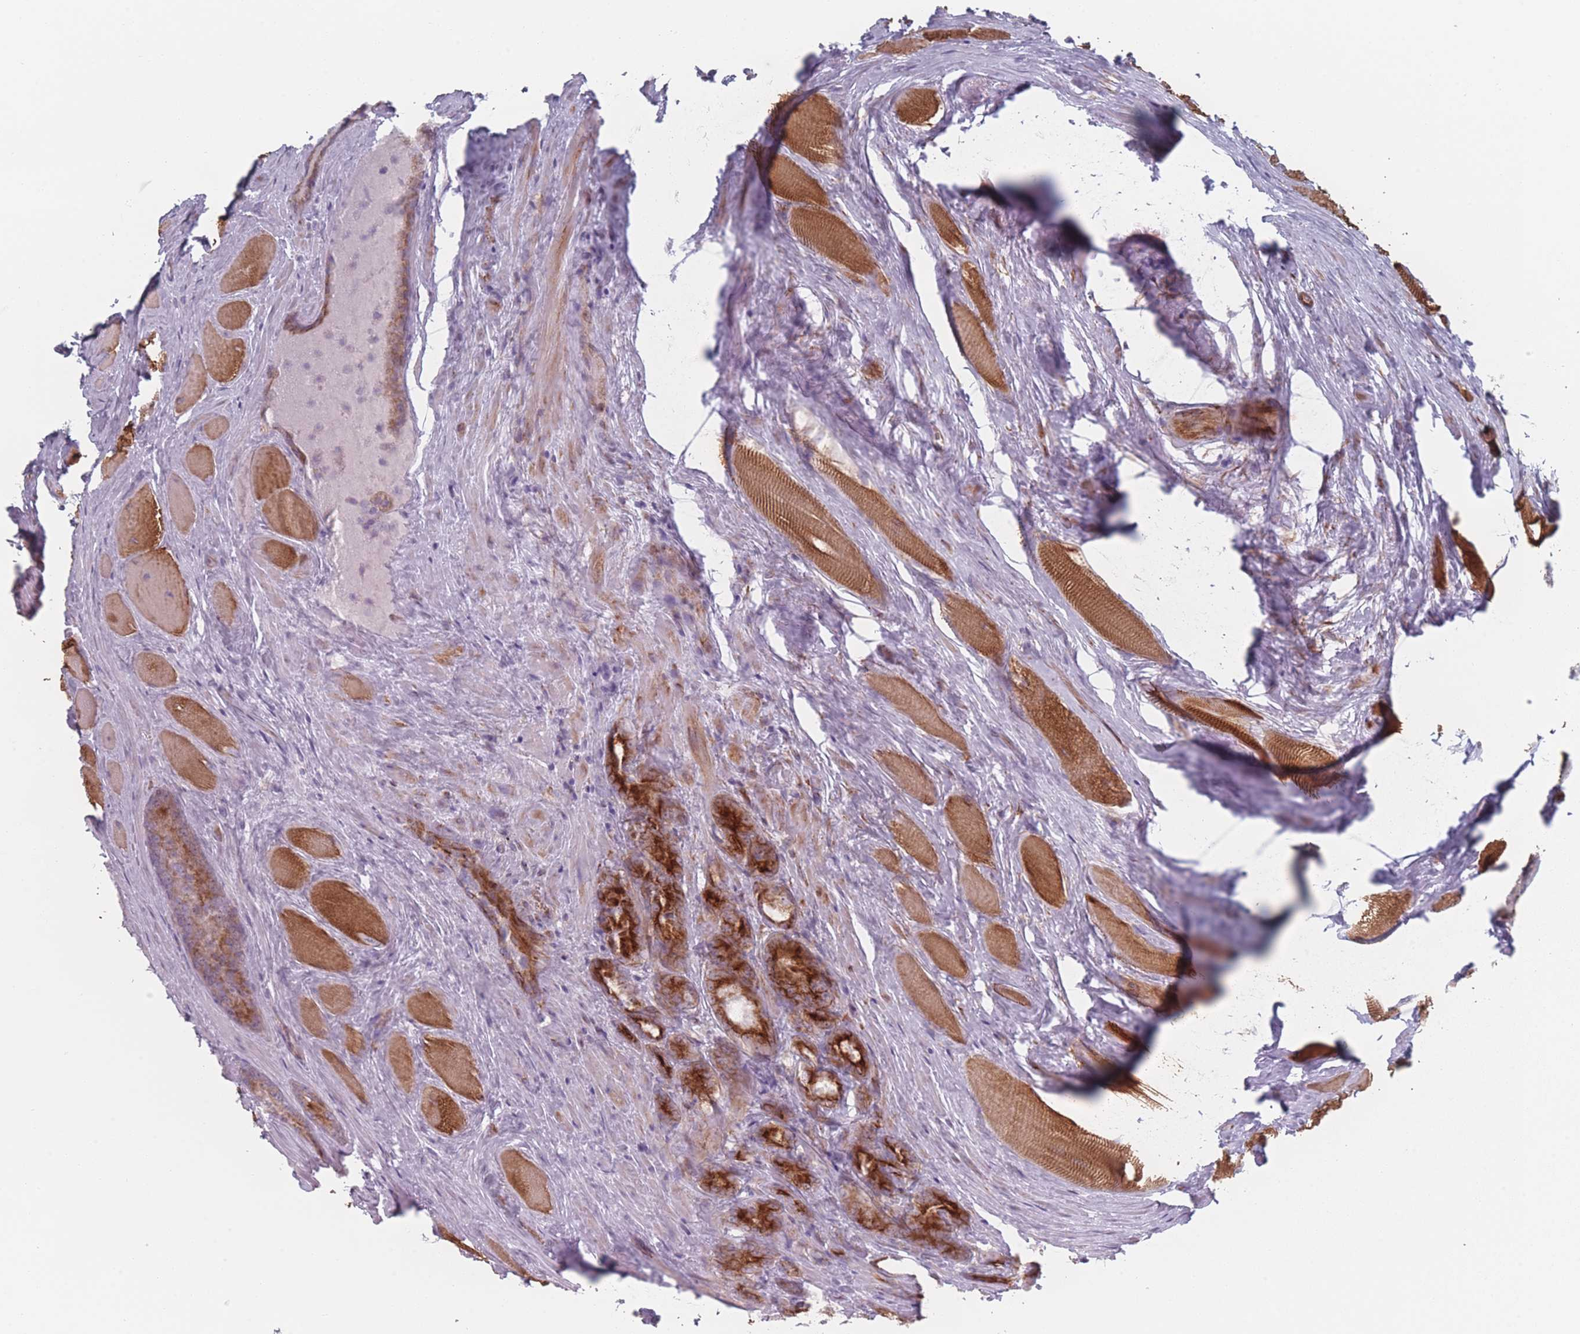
{"staining": {"intensity": "strong", "quantity": "25%-75%", "location": "cytoplasmic/membranous"}, "tissue": "prostate cancer", "cell_type": "Tumor cells", "image_type": "cancer", "snomed": [{"axis": "morphology", "description": "Adenocarcinoma, Low grade"}, {"axis": "topography", "description": "Prostate"}], "caption": "IHC (DAB) staining of human prostate low-grade adenocarcinoma exhibits strong cytoplasmic/membranous protein positivity in about 25%-75% of tumor cells. Using DAB (3,3'-diaminobenzidine) (brown) and hematoxylin (blue) stains, captured at high magnification using brightfield microscopy.", "gene": "RNF4", "patient": {"sex": "male", "age": 68}}